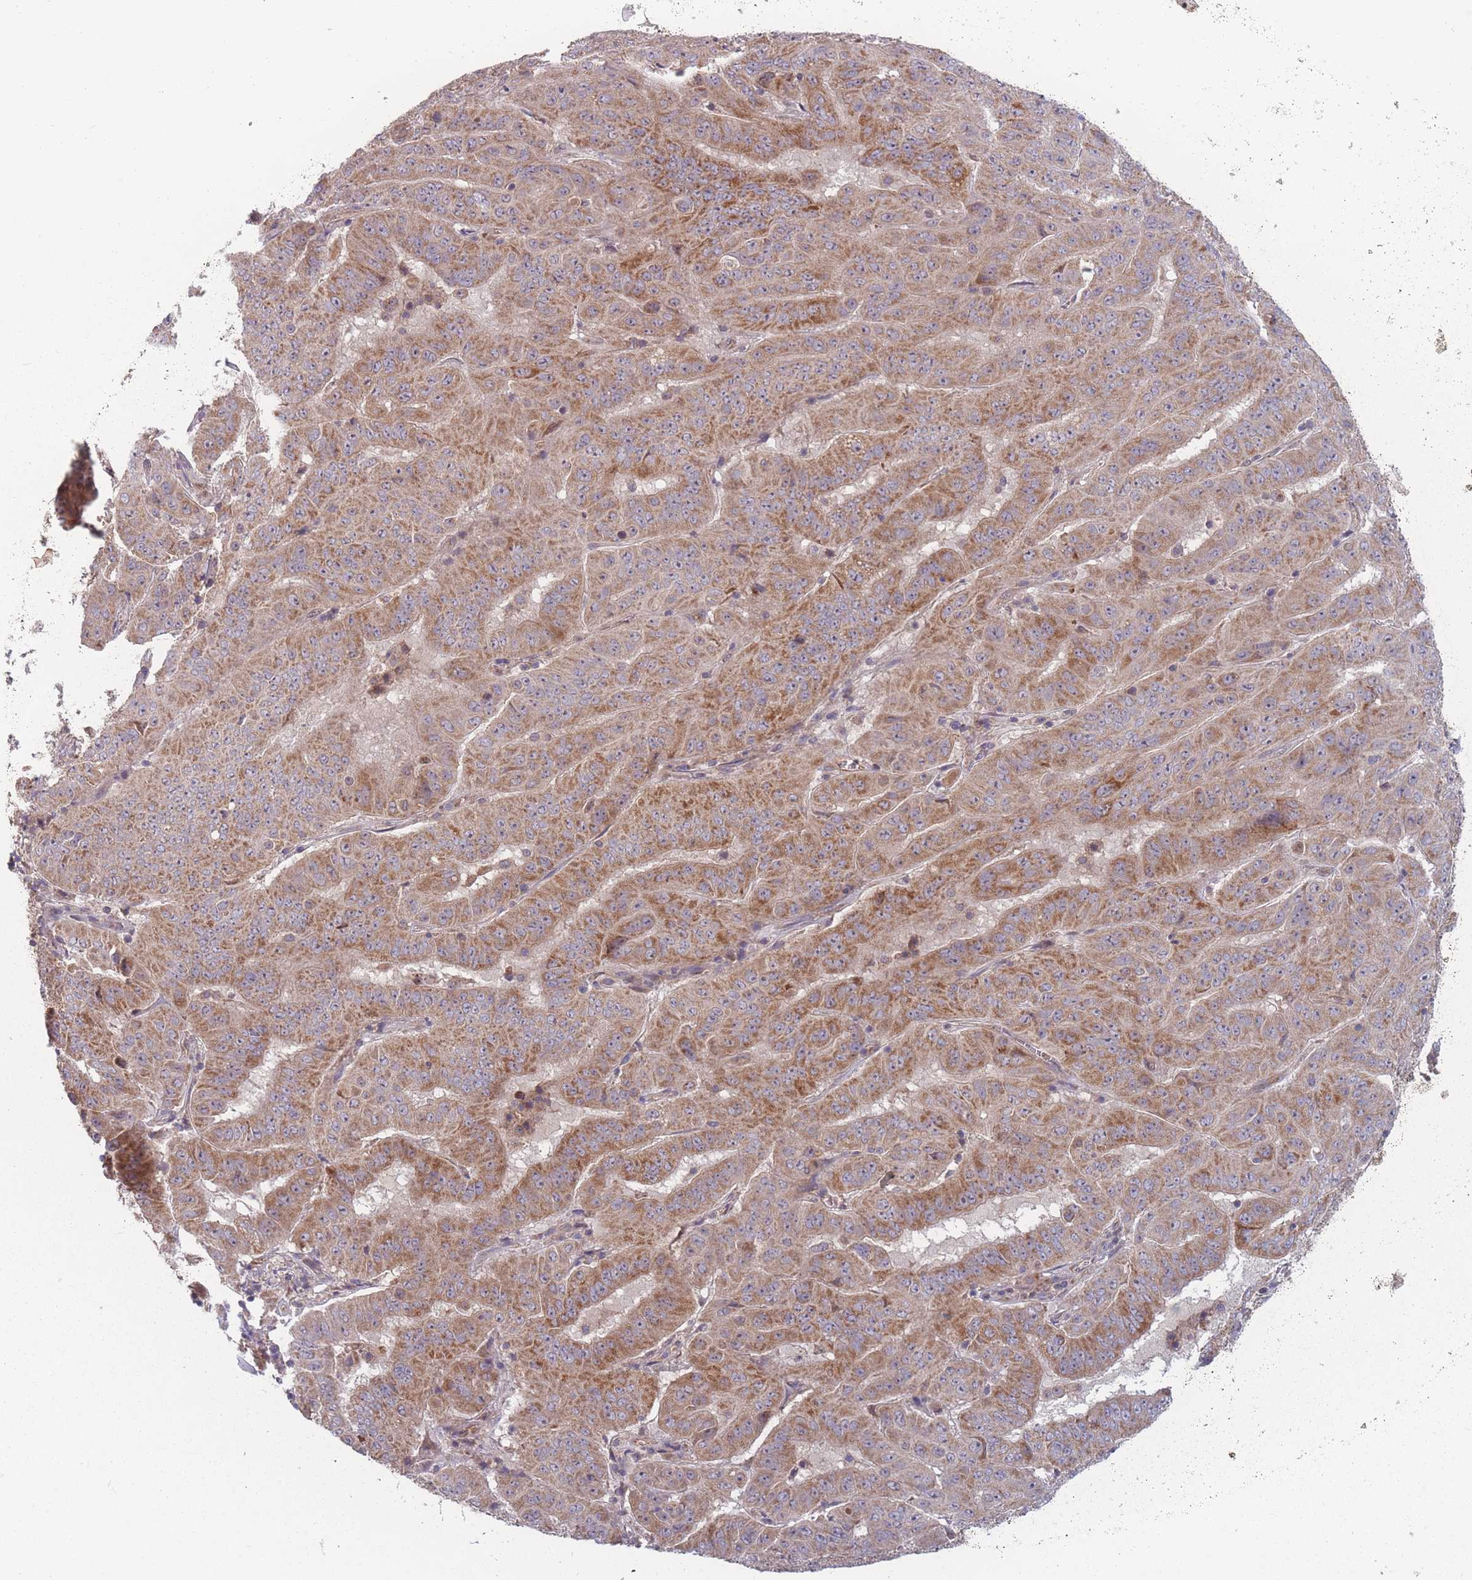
{"staining": {"intensity": "moderate", "quantity": ">75%", "location": "cytoplasmic/membranous"}, "tissue": "pancreatic cancer", "cell_type": "Tumor cells", "image_type": "cancer", "snomed": [{"axis": "morphology", "description": "Adenocarcinoma, NOS"}, {"axis": "topography", "description": "Pancreas"}], "caption": "Tumor cells reveal medium levels of moderate cytoplasmic/membranous staining in about >75% of cells in adenocarcinoma (pancreatic).", "gene": "ATP5MG", "patient": {"sex": "male", "age": 63}}